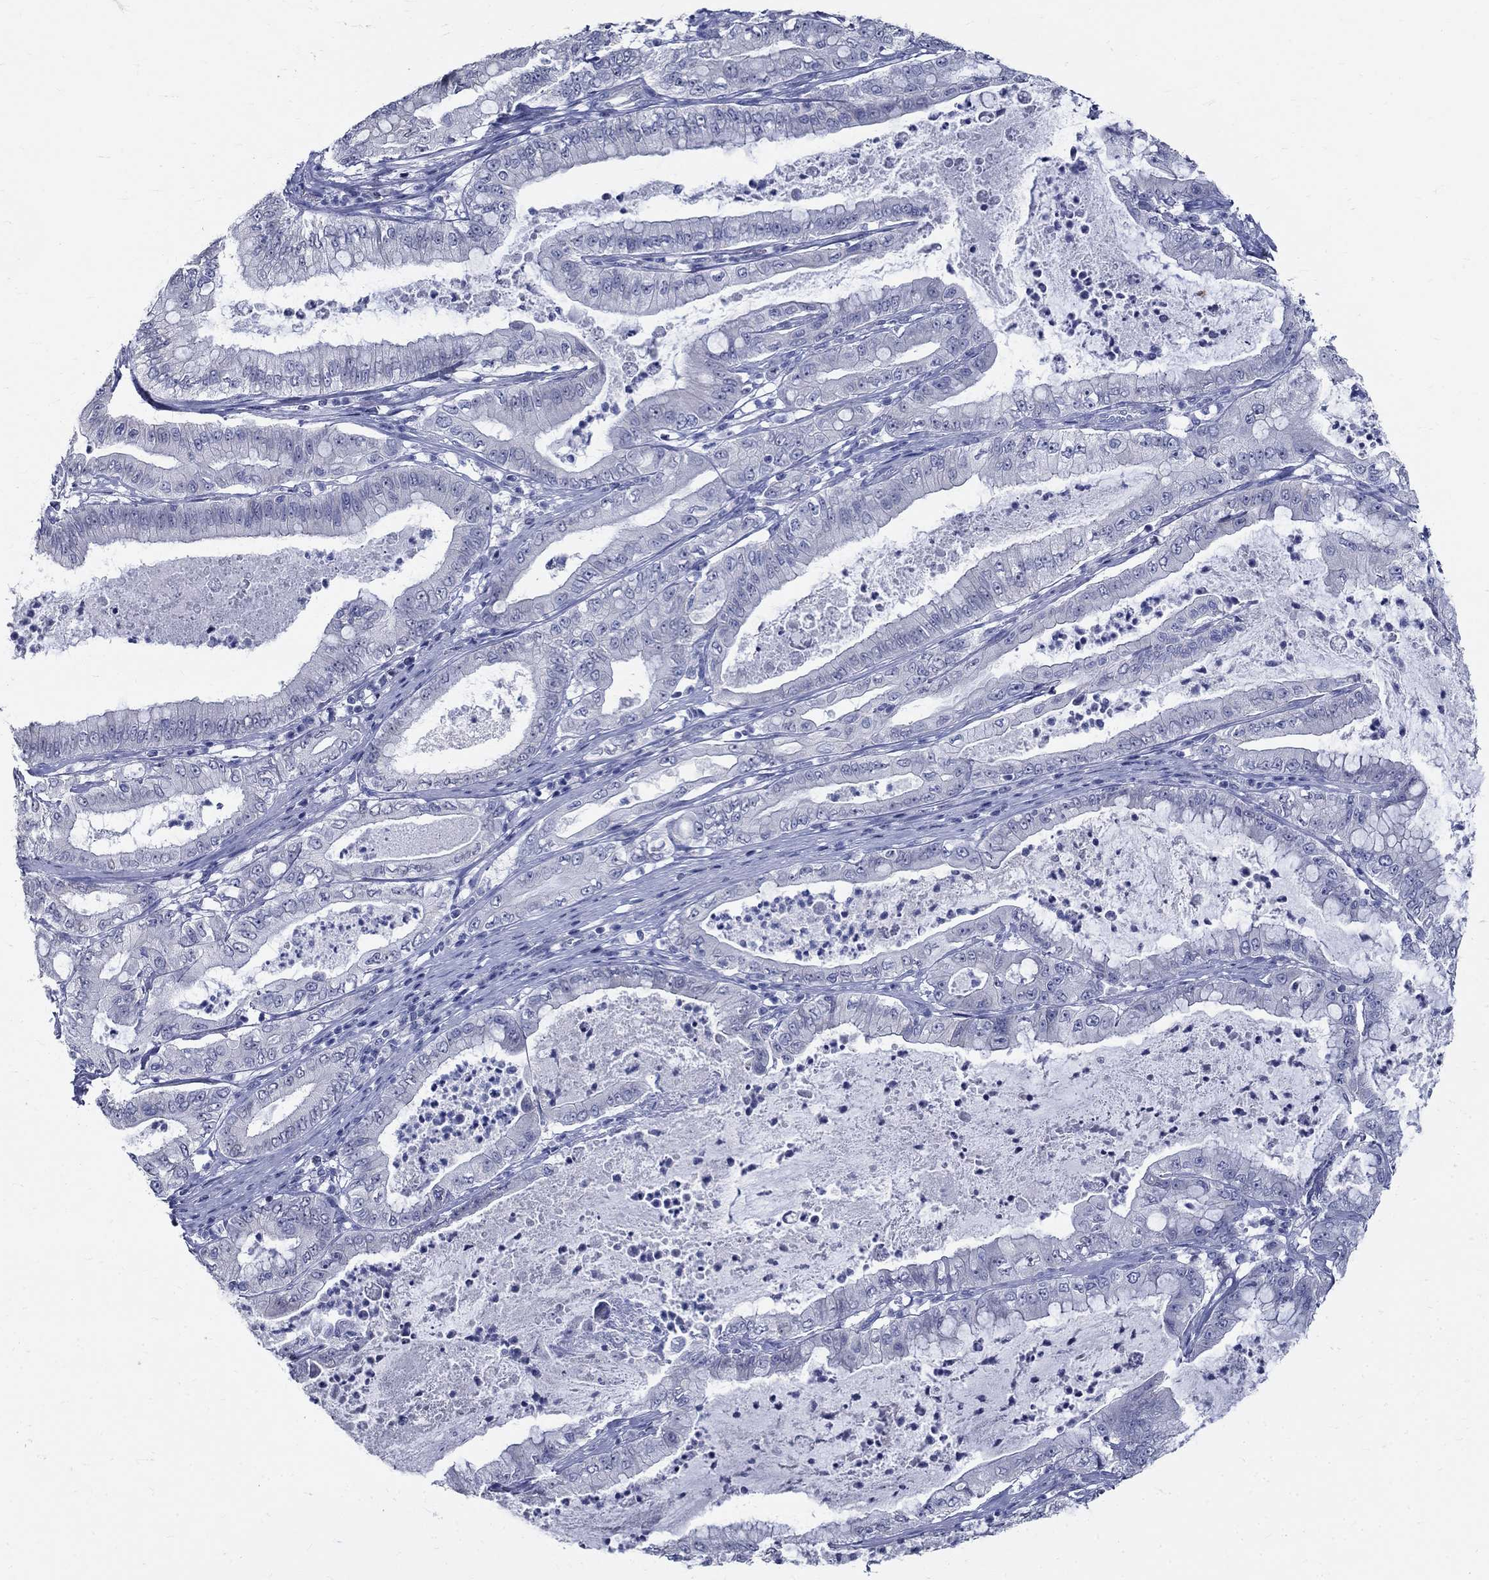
{"staining": {"intensity": "negative", "quantity": "none", "location": "none"}, "tissue": "pancreatic cancer", "cell_type": "Tumor cells", "image_type": "cancer", "snomed": [{"axis": "morphology", "description": "Adenocarcinoma, NOS"}, {"axis": "topography", "description": "Pancreas"}], "caption": "Human adenocarcinoma (pancreatic) stained for a protein using immunohistochemistry (IHC) exhibits no expression in tumor cells.", "gene": "GUCA1A", "patient": {"sex": "male", "age": 71}}